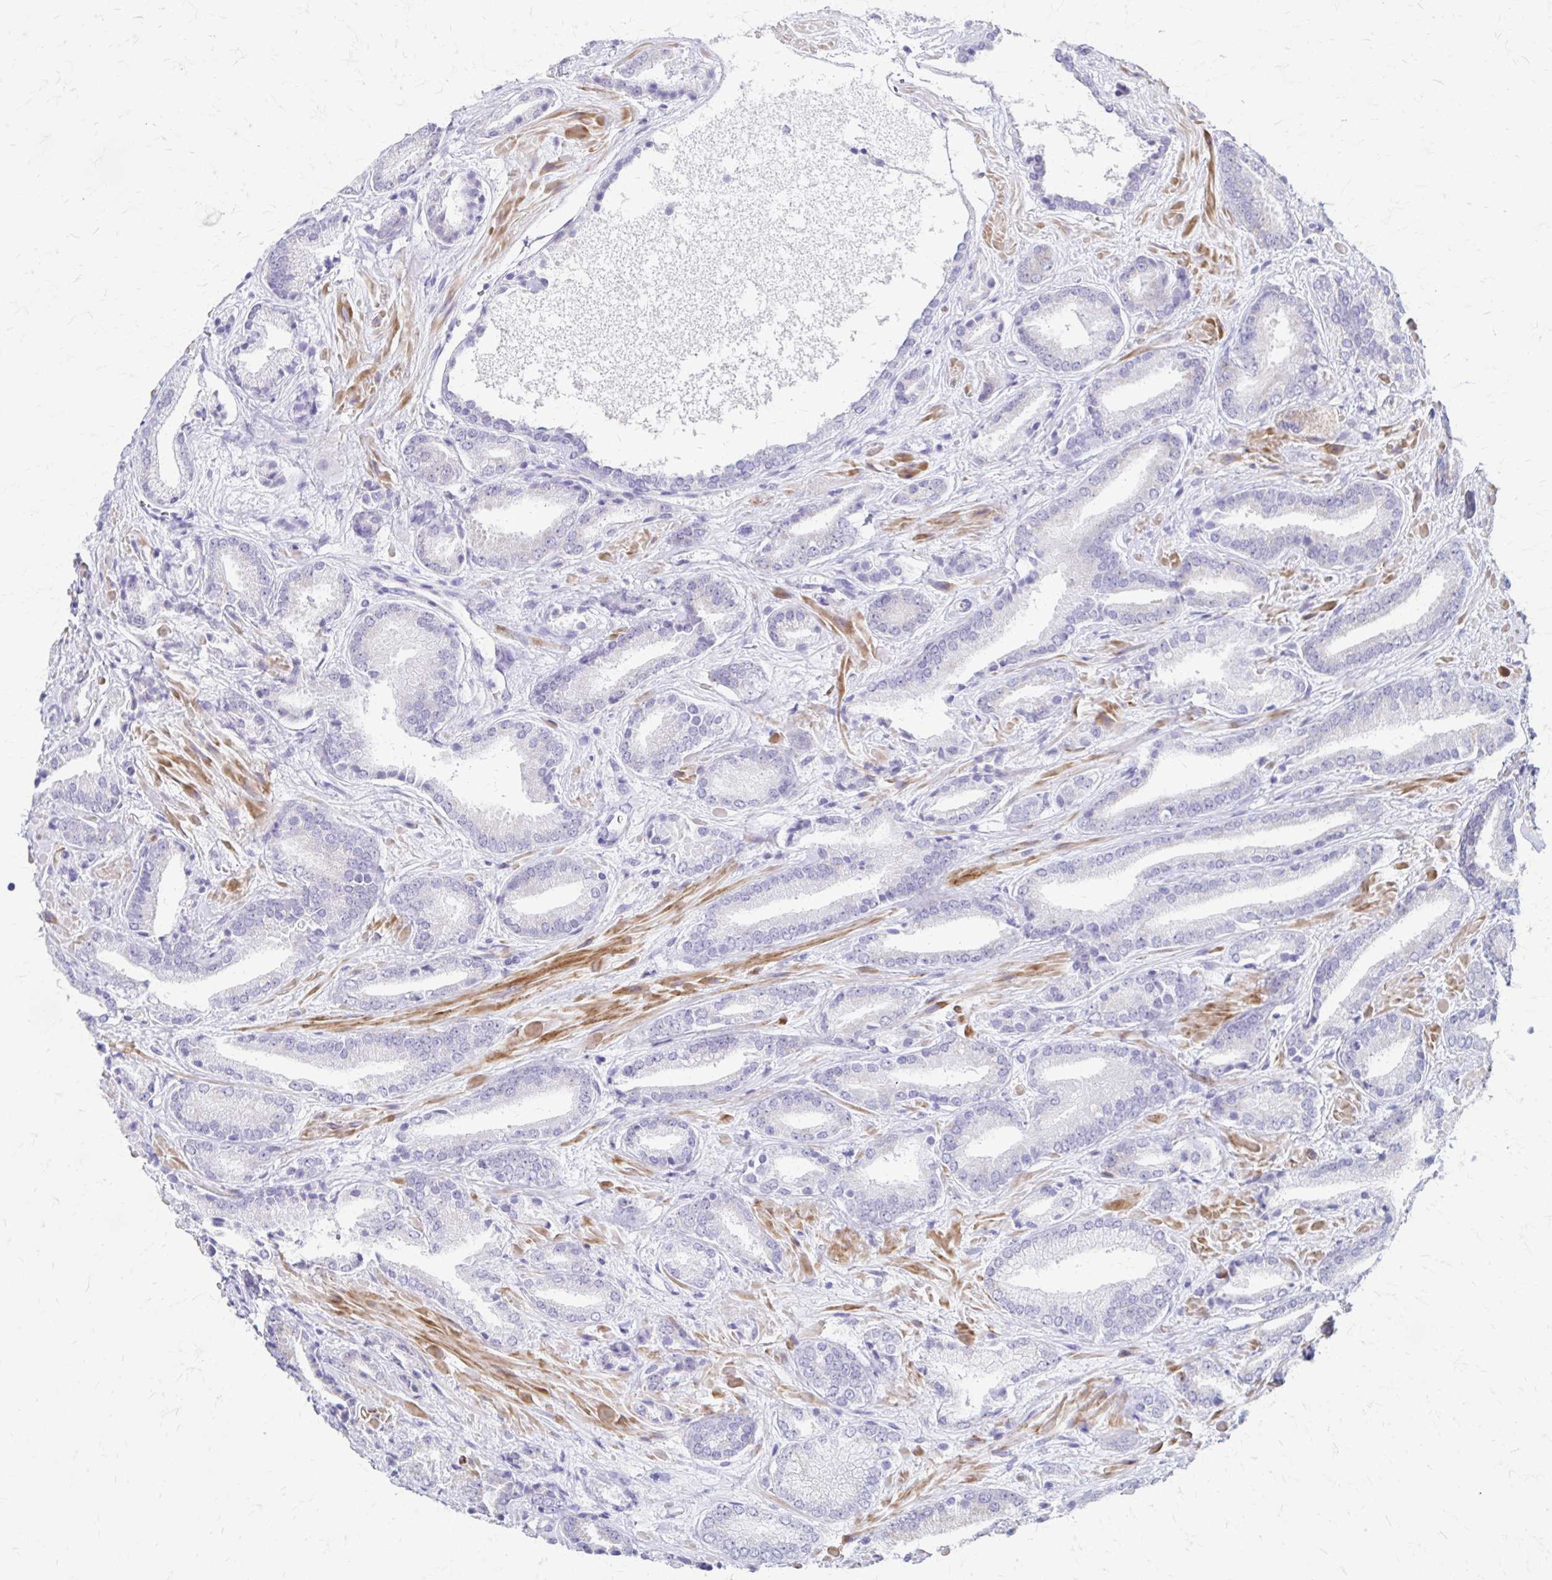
{"staining": {"intensity": "negative", "quantity": "none", "location": "none"}, "tissue": "prostate cancer", "cell_type": "Tumor cells", "image_type": "cancer", "snomed": [{"axis": "morphology", "description": "Adenocarcinoma, High grade"}, {"axis": "topography", "description": "Prostate"}], "caption": "A high-resolution photomicrograph shows immunohistochemistry (IHC) staining of prostate cancer (adenocarcinoma (high-grade)), which displays no significant positivity in tumor cells. The staining is performed using DAB (3,3'-diaminobenzidine) brown chromogen with nuclei counter-stained in using hematoxylin.", "gene": "ZSCAN5B", "patient": {"sex": "male", "age": 56}}